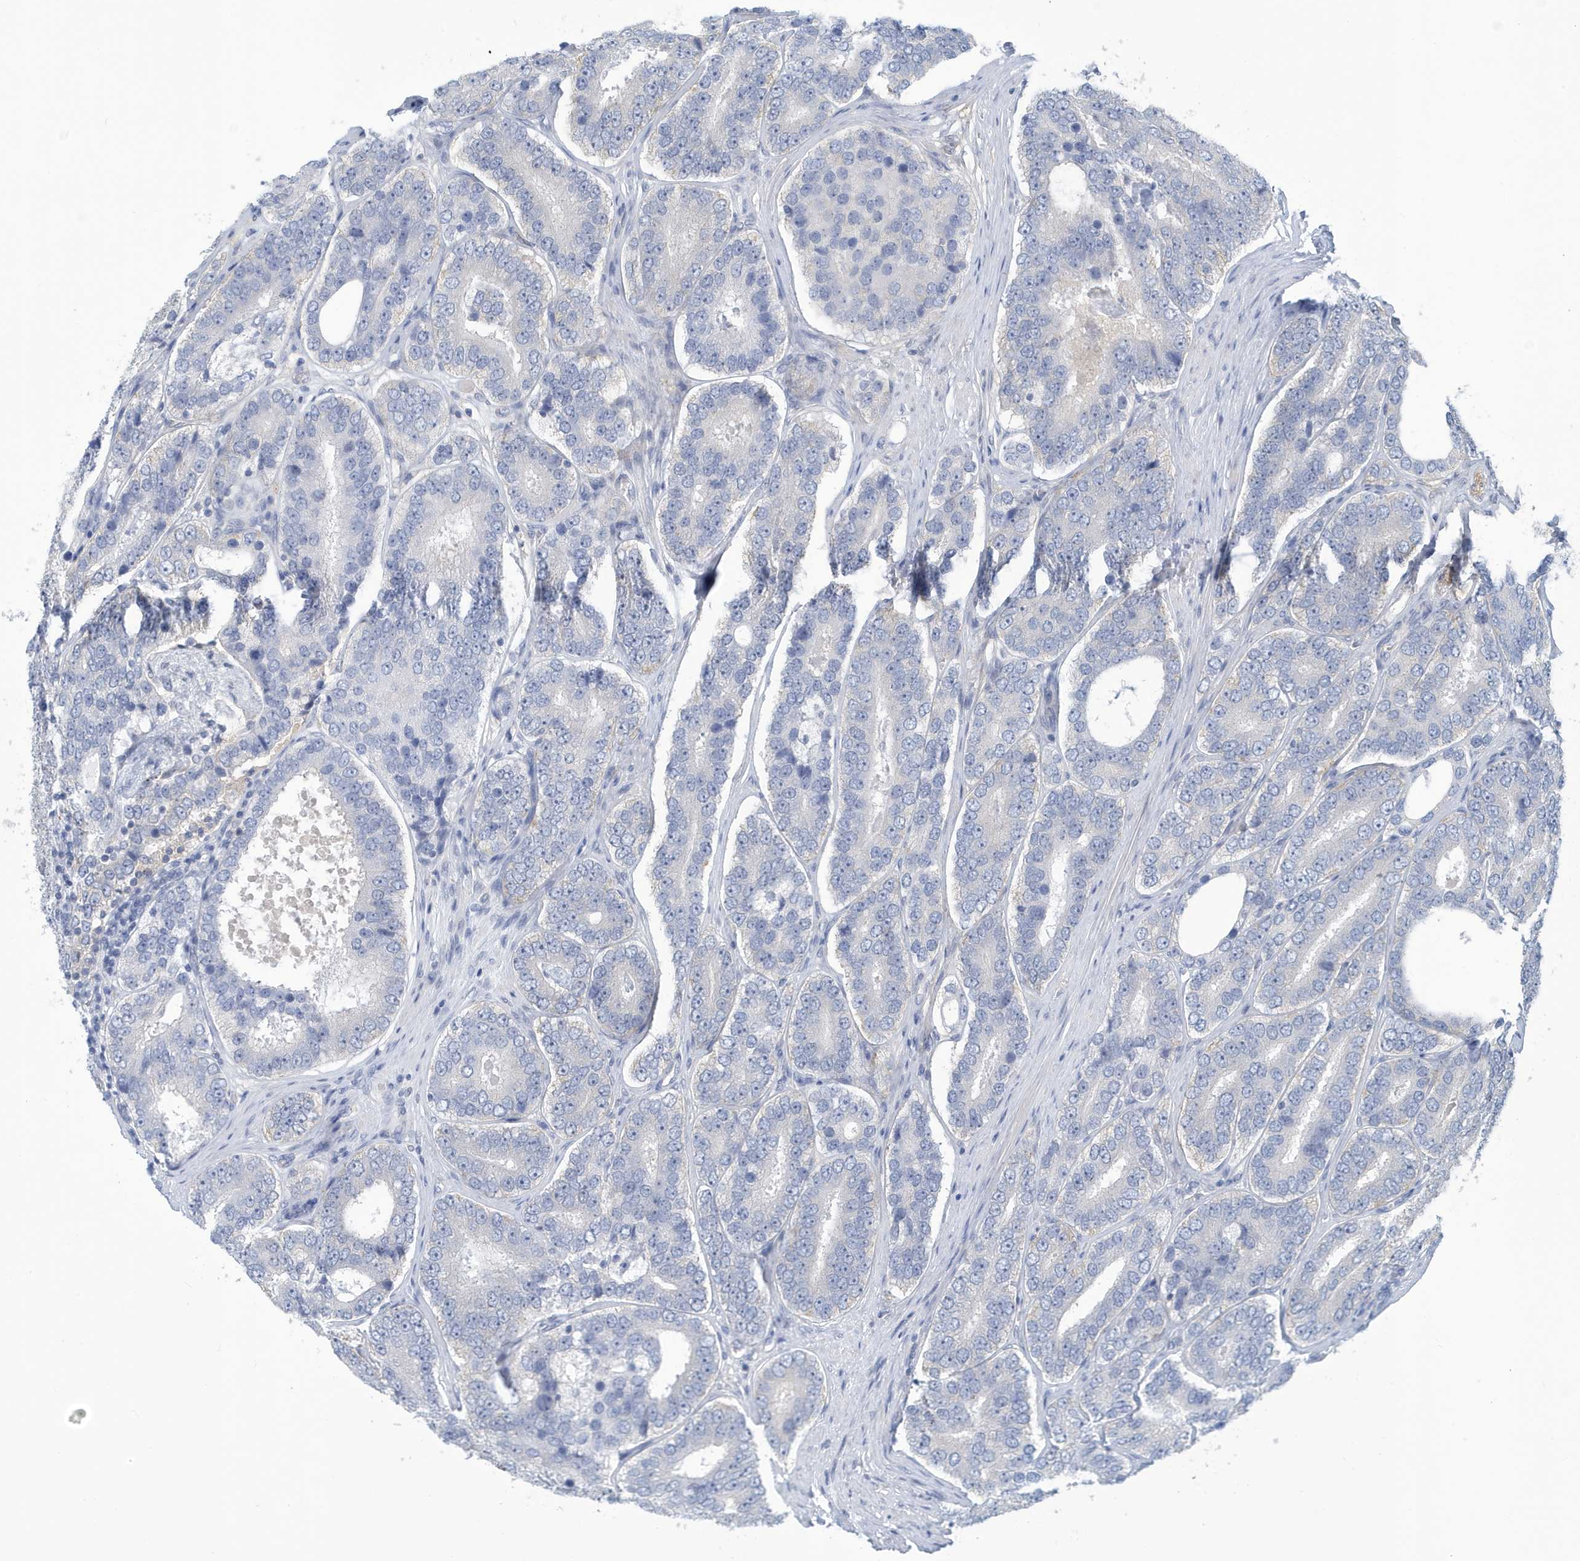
{"staining": {"intensity": "negative", "quantity": "none", "location": "none"}, "tissue": "prostate cancer", "cell_type": "Tumor cells", "image_type": "cancer", "snomed": [{"axis": "morphology", "description": "Adenocarcinoma, High grade"}, {"axis": "topography", "description": "Prostate"}], "caption": "High-grade adenocarcinoma (prostate) was stained to show a protein in brown. There is no significant positivity in tumor cells. (DAB (3,3'-diaminobenzidine) IHC with hematoxylin counter stain).", "gene": "VTA1", "patient": {"sex": "male", "age": 56}}